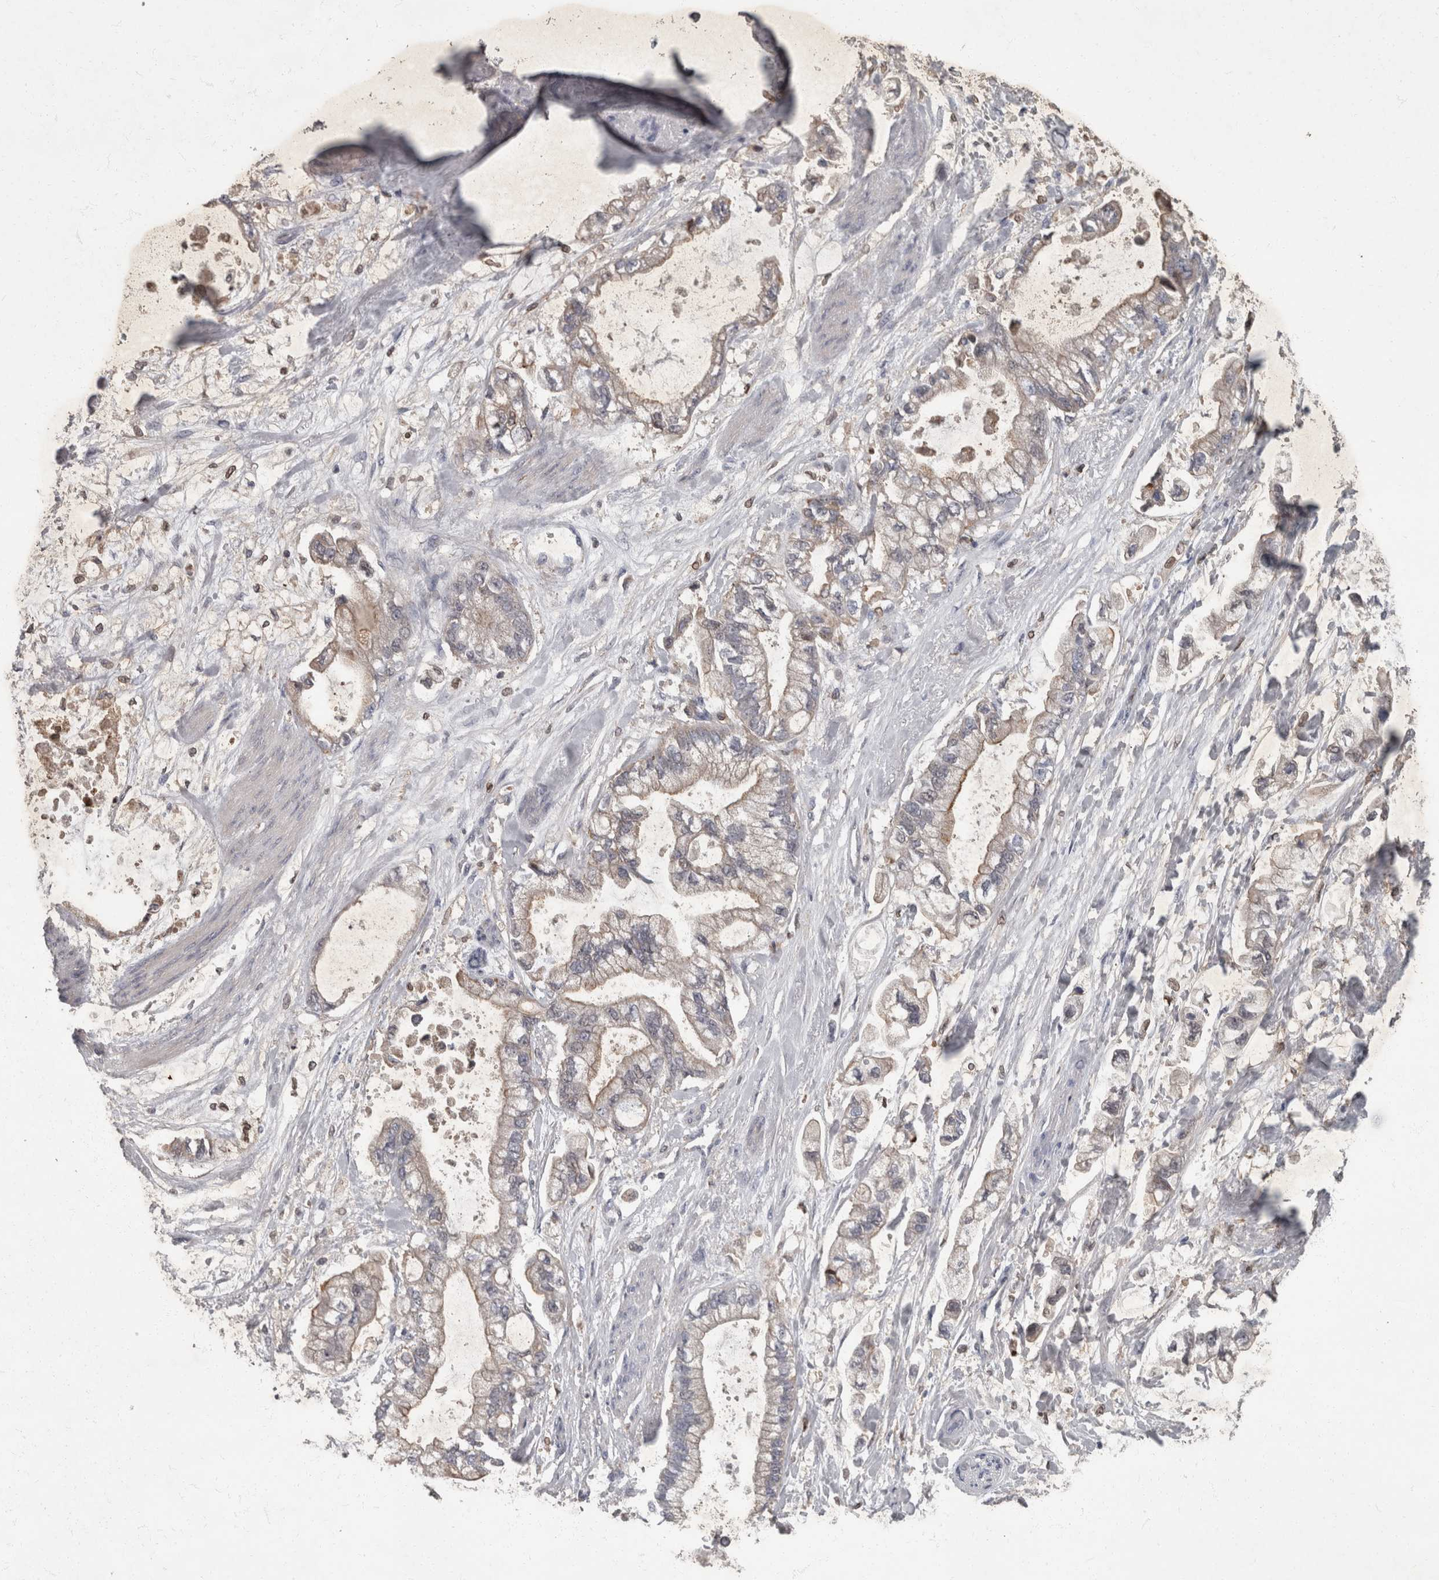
{"staining": {"intensity": "weak", "quantity": "<25%", "location": "cytoplasmic/membranous"}, "tissue": "stomach cancer", "cell_type": "Tumor cells", "image_type": "cancer", "snomed": [{"axis": "morphology", "description": "Normal tissue, NOS"}, {"axis": "morphology", "description": "Adenocarcinoma, NOS"}, {"axis": "topography", "description": "Stomach"}], "caption": "Immunohistochemical staining of human adenocarcinoma (stomach) displays no significant positivity in tumor cells. Brightfield microscopy of IHC stained with DAB (3,3'-diaminobenzidine) (brown) and hematoxylin (blue), captured at high magnification.", "gene": "PPP1R3C", "patient": {"sex": "male", "age": 62}}